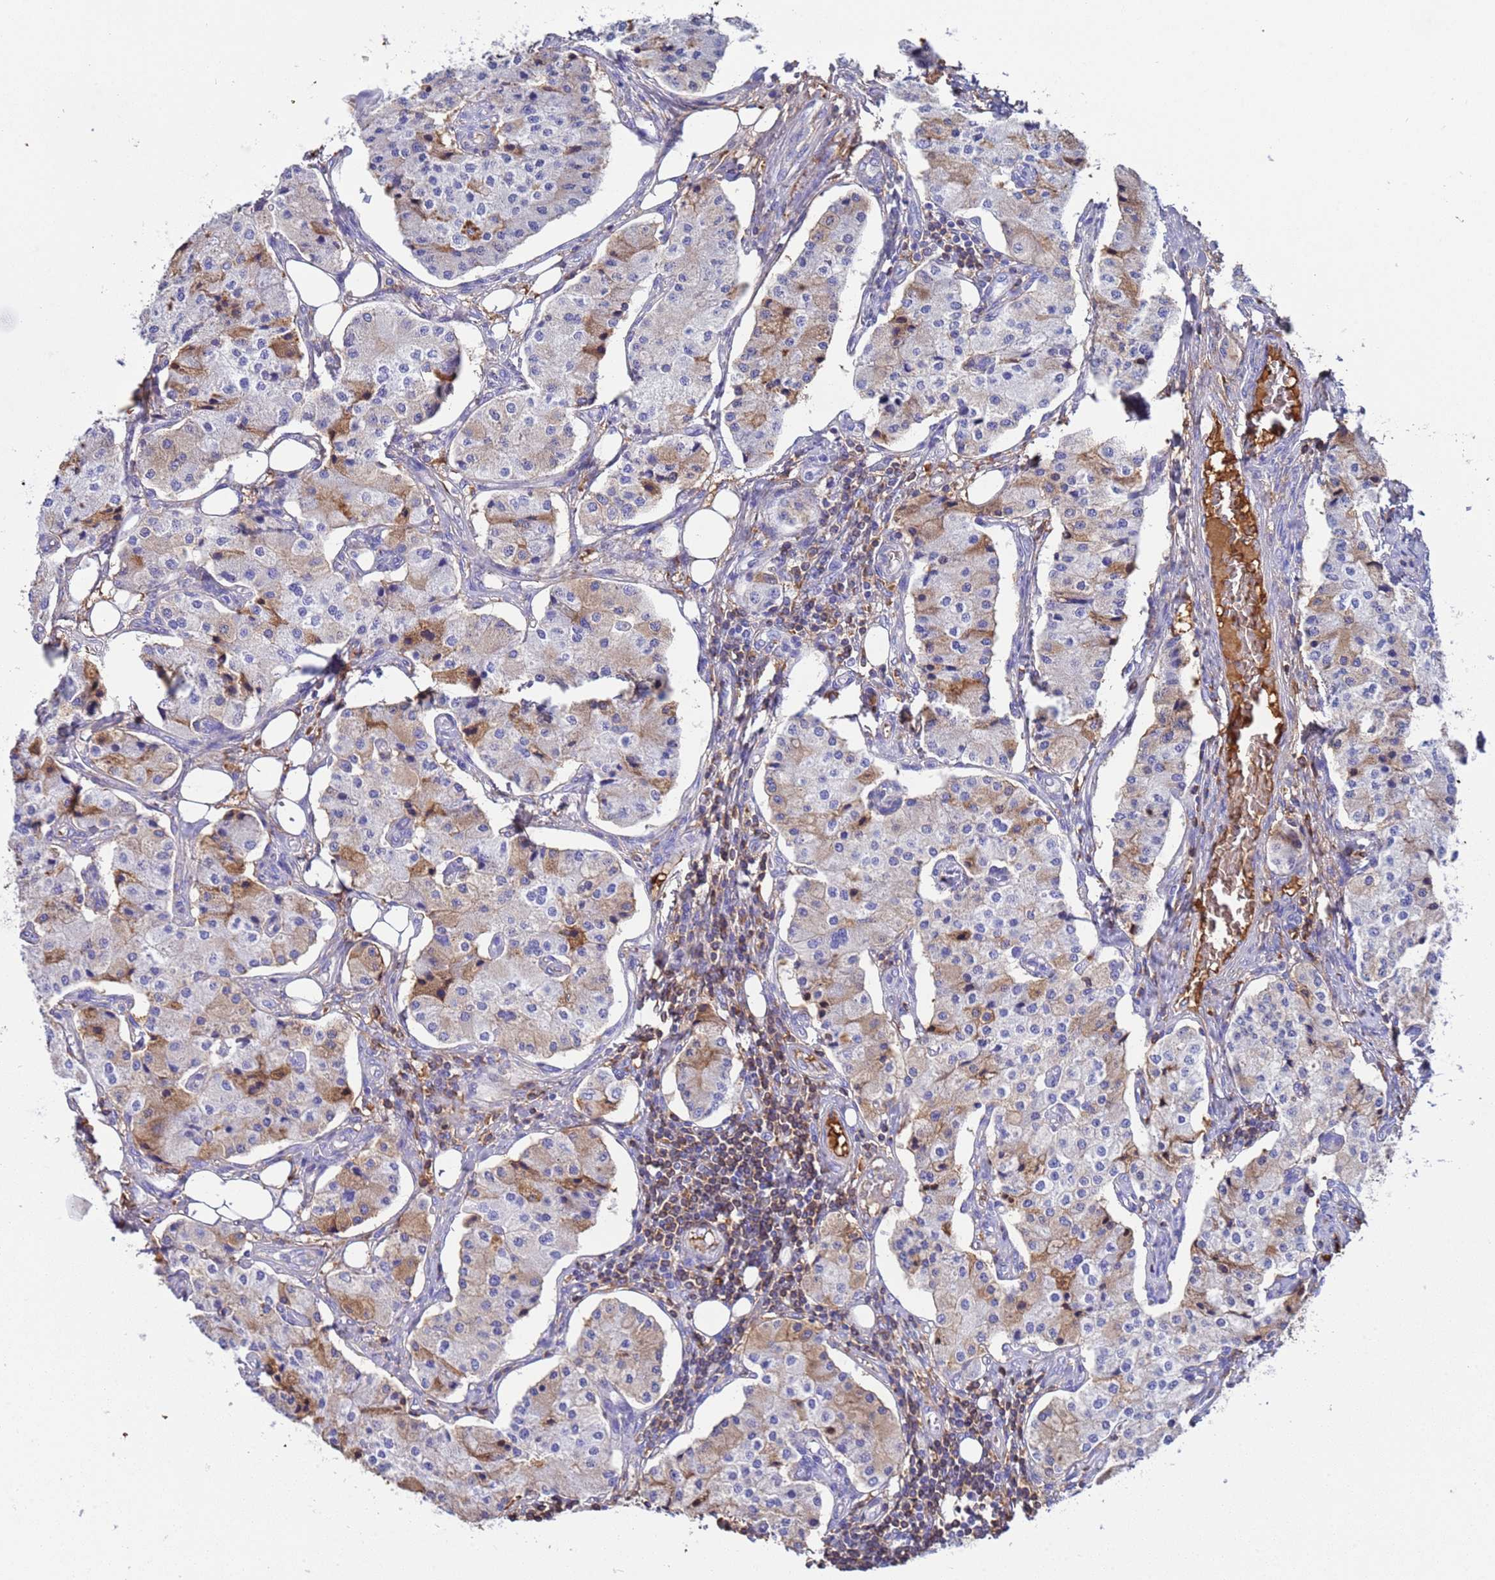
{"staining": {"intensity": "weak", "quantity": "25%-75%", "location": "cytoplasmic/membranous"}, "tissue": "carcinoid", "cell_type": "Tumor cells", "image_type": "cancer", "snomed": [{"axis": "morphology", "description": "Carcinoid, malignant, NOS"}, {"axis": "topography", "description": "Colon"}], "caption": "Immunohistochemical staining of malignant carcinoid exhibits weak cytoplasmic/membranous protein positivity in approximately 25%-75% of tumor cells.", "gene": "H1-7", "patient": {"sex": "female", "age": 52}}